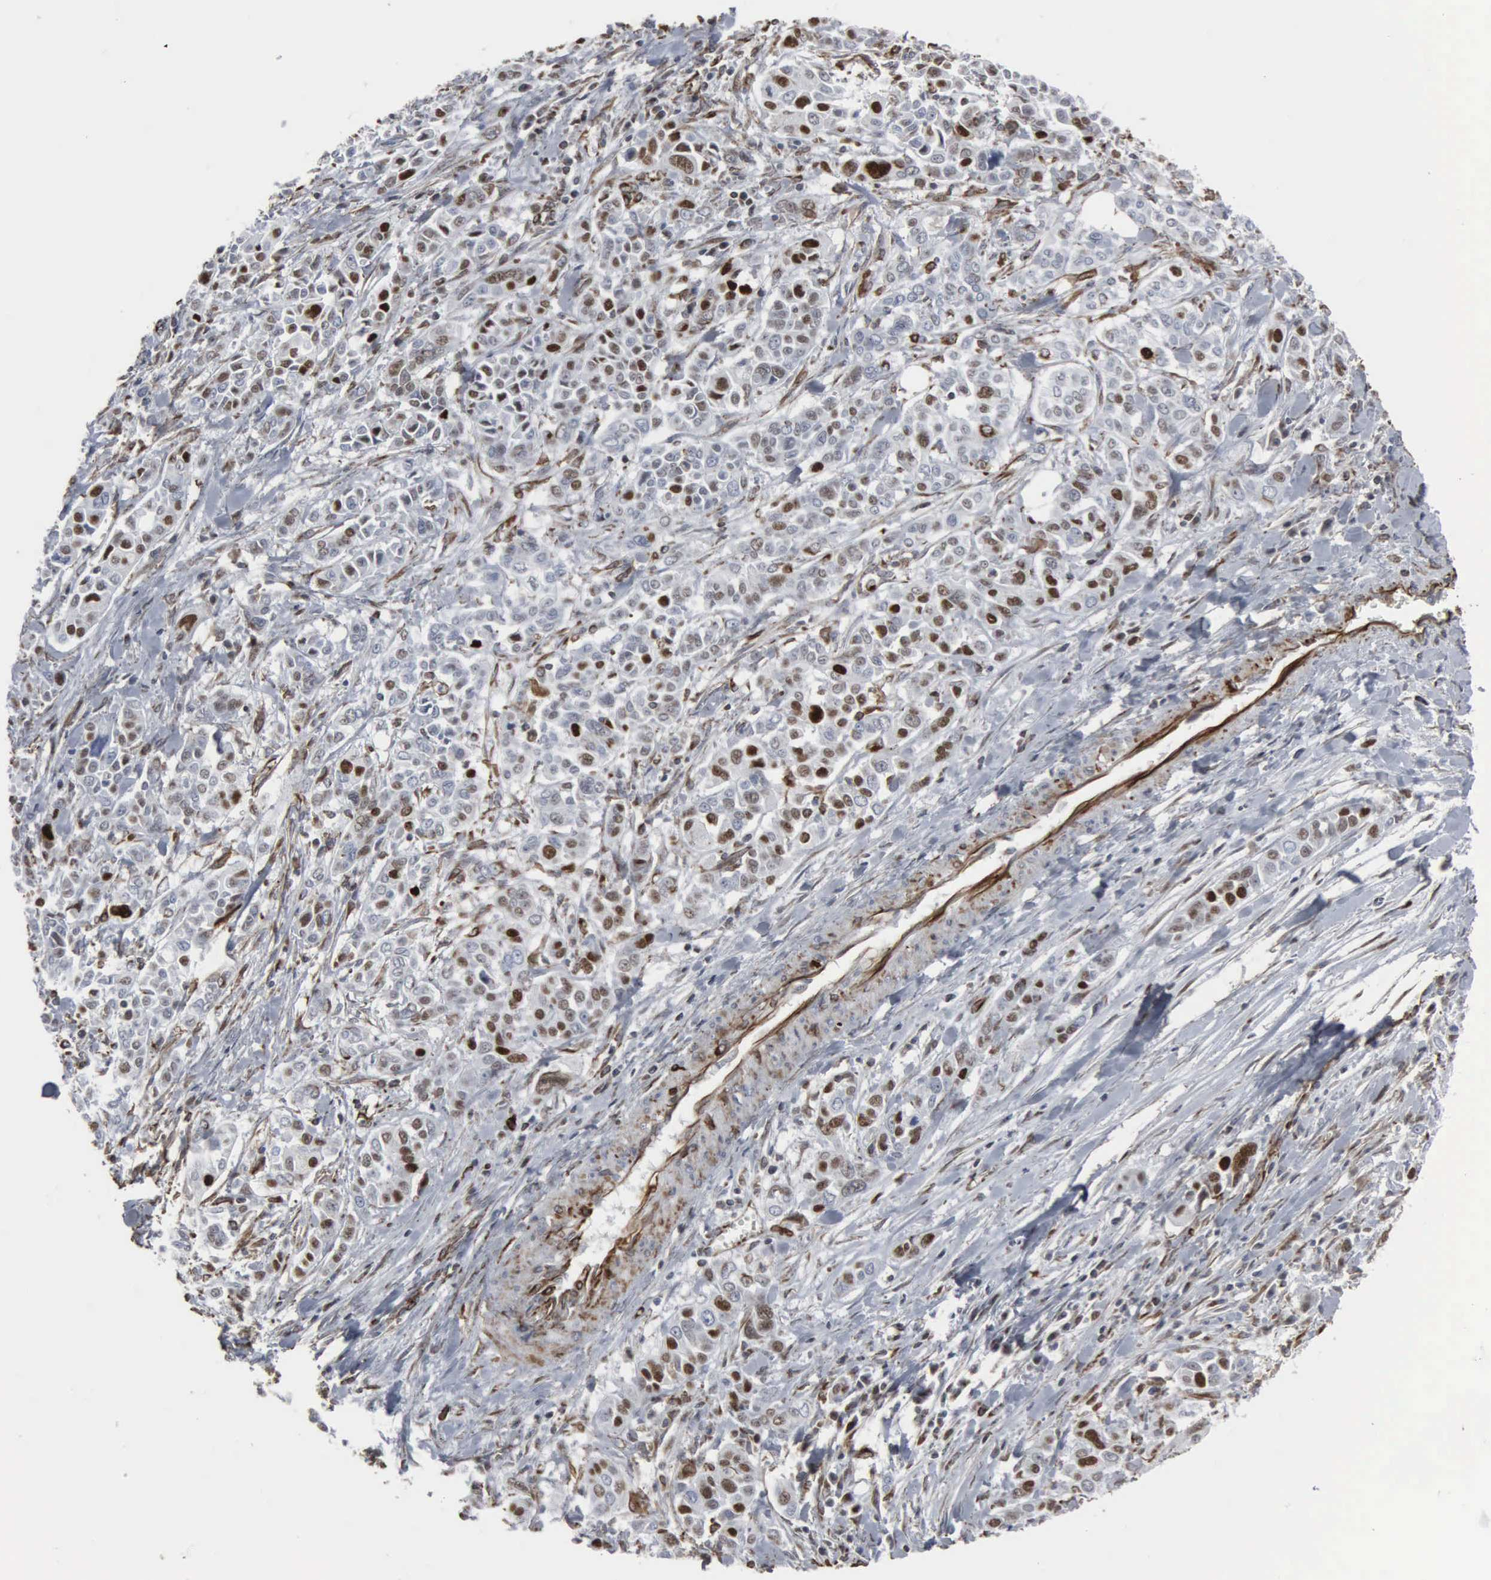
{"staining": {"intensity": "strong", "quantity": "25%-75%", "location": "nuclear"}, "tissue": "pancreatic cancer", "cell_type": "Tumor cells", "image_type": "cancer", "snomed": [{"axis": "morphology", "description": "Adenocarcinoma, NOS"}, {"axis": "topography", "description": "Pancreas"}], "caption": "IHC histopathology image of pancreatic cancer stained for a protein (brown), which exhibits high levels of strong nuclear expression in approximately 25%-75% of tumor cells.", "gene": "CCNE1", "patient": {"sex": "female", "age": 52}}